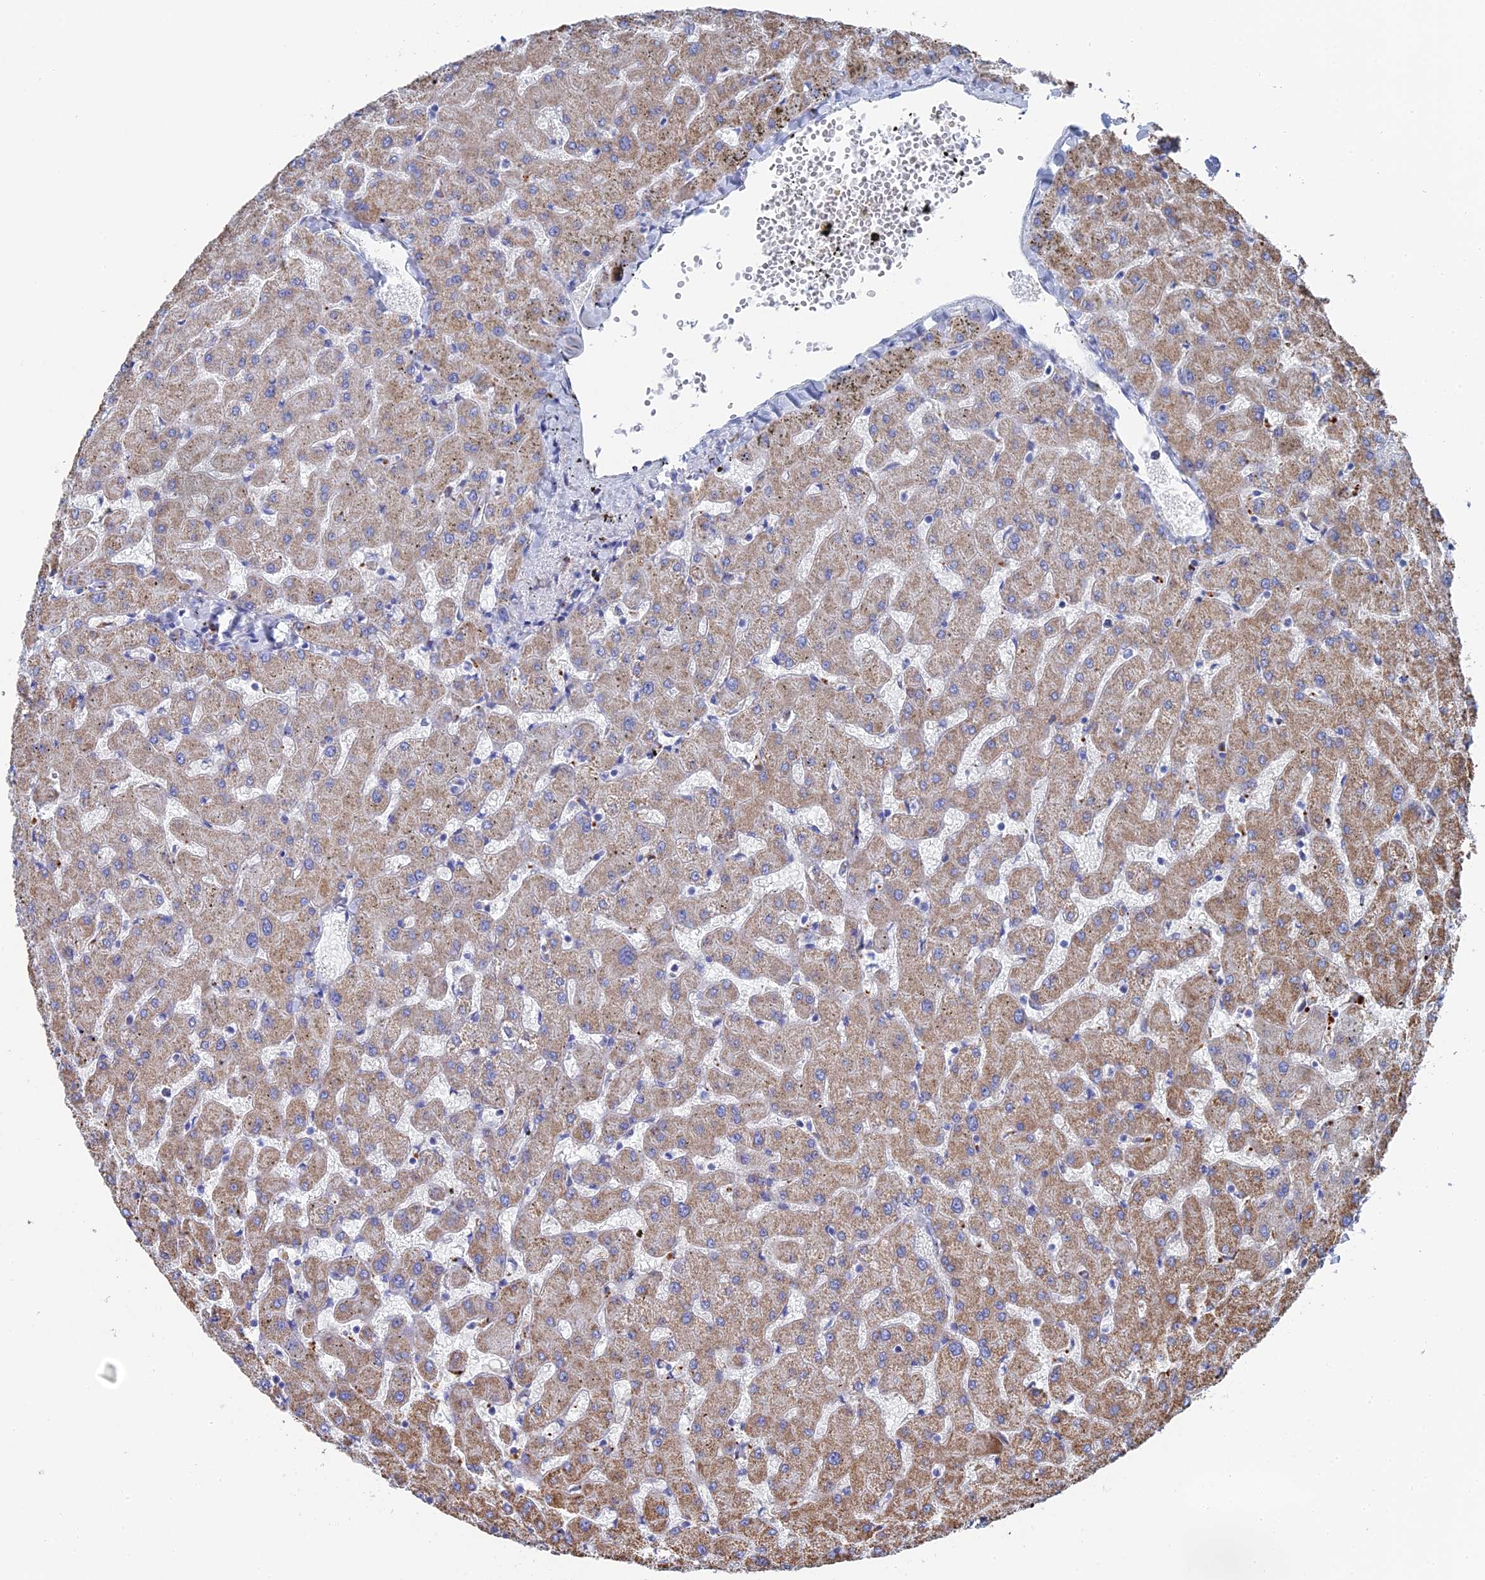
{"staining": {"intensity": "negative", "quantity": "none", "location": "none"}, "tissue": "liver", "cell_type": "Cholangiocytes", "image_type": "normal", "snomed": [{"axis": "morphology", "description": "Normal tissue, NOS"}, {"axis": "topography", "description": "Liver"}], "caption": "Cholangiocytes show no significant staining in normal liver. (DAB immunohistochemistry (IHC) visualized using brightfield microscopy, high magnification).", "gene": "STRA6", "patient": {"sex": "female", "age": 63}}